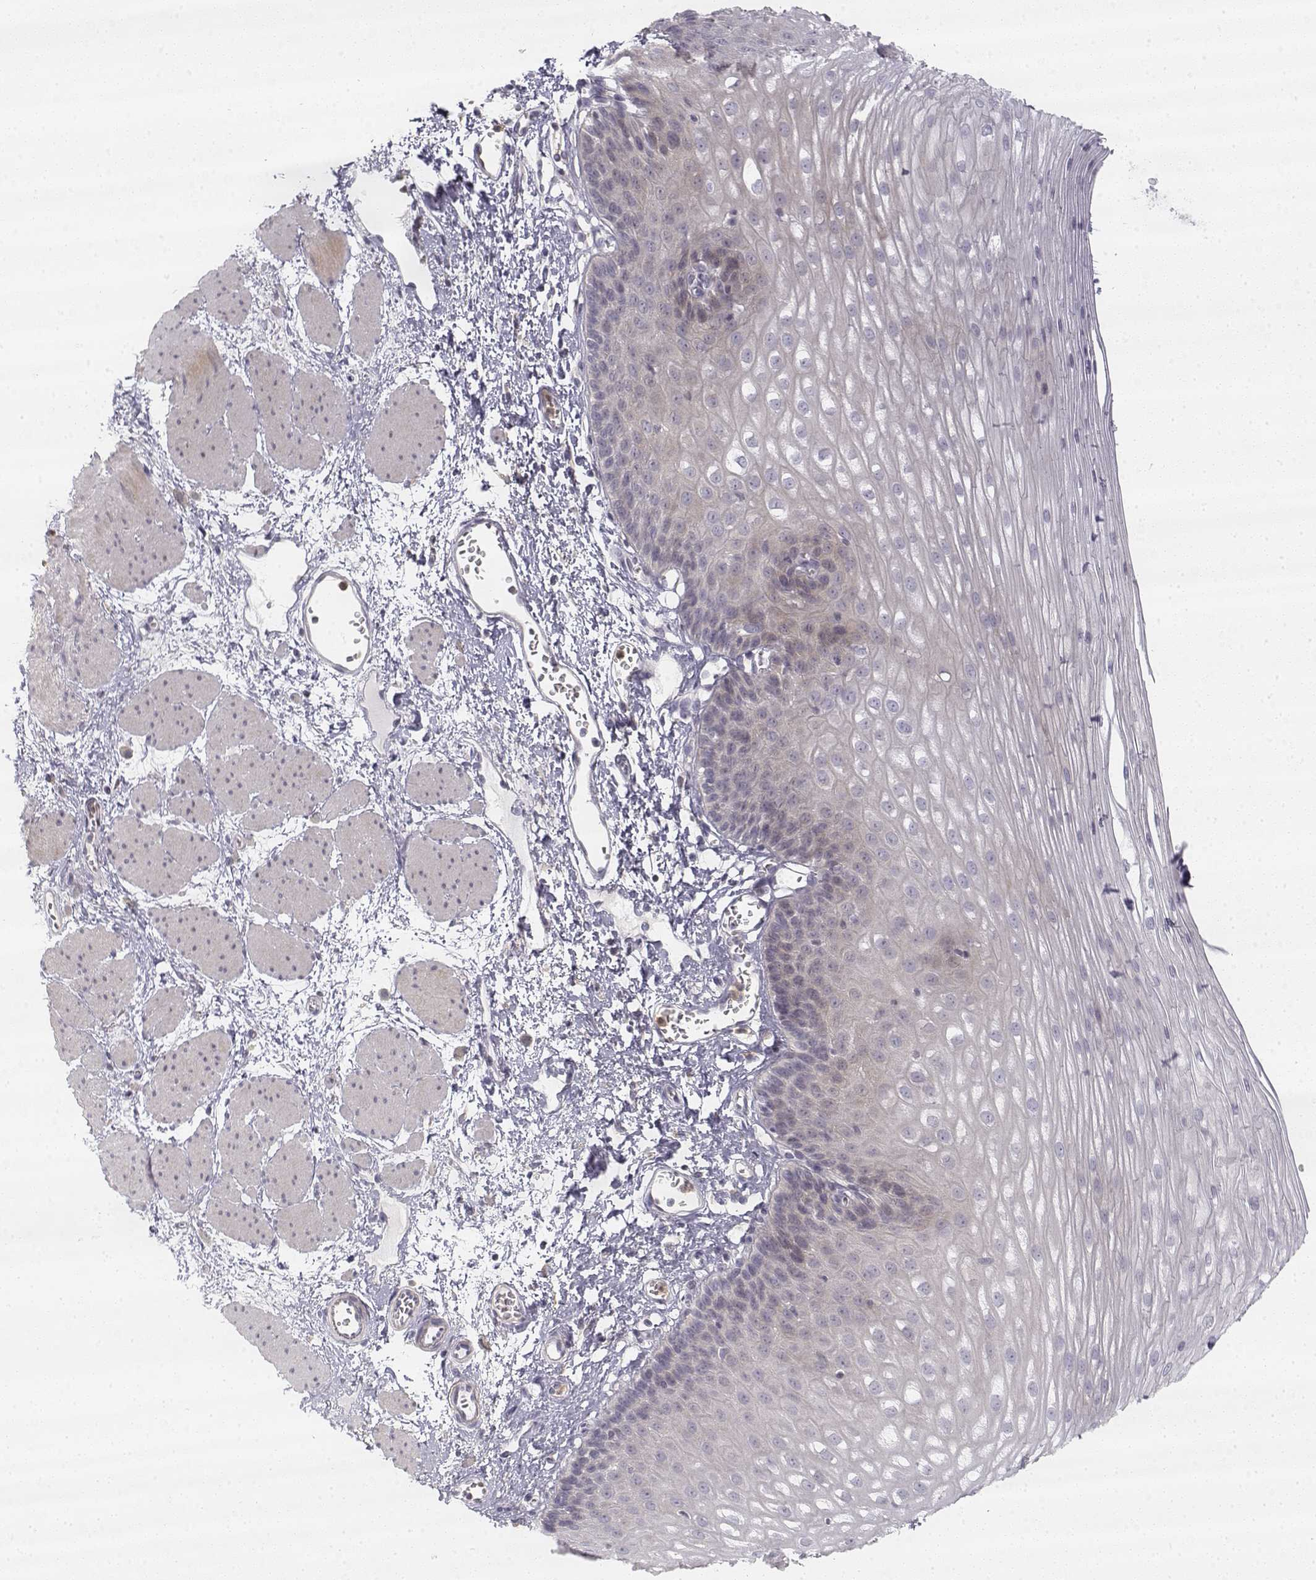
{"staining": {"intensity": "negative", "quantity": "none", "location": "none"}, "tissue": "esophagus", "cell_type": "Squamous epithelial cells", "image_type": "normal", "snomed": [{"axis": "morphology", "description": "Normal tissue, NOS"}, {"axis": "topography", "description": "Esophagus"}], "caption": "This histopathology image is of benign esophagus stained with immunohistochemistry to label a protein in brown with the nuclei are counter-stained blue. There is no positivity in squamous epithelial cells. The staining was performed using DAB to visualize the protein expression in brown, while the nuclei were stained in blue with hematoxylin (Magnification: 20x).", "gene": "GLIPR1L2", "patient": {"sex": "male", "age": 62}}